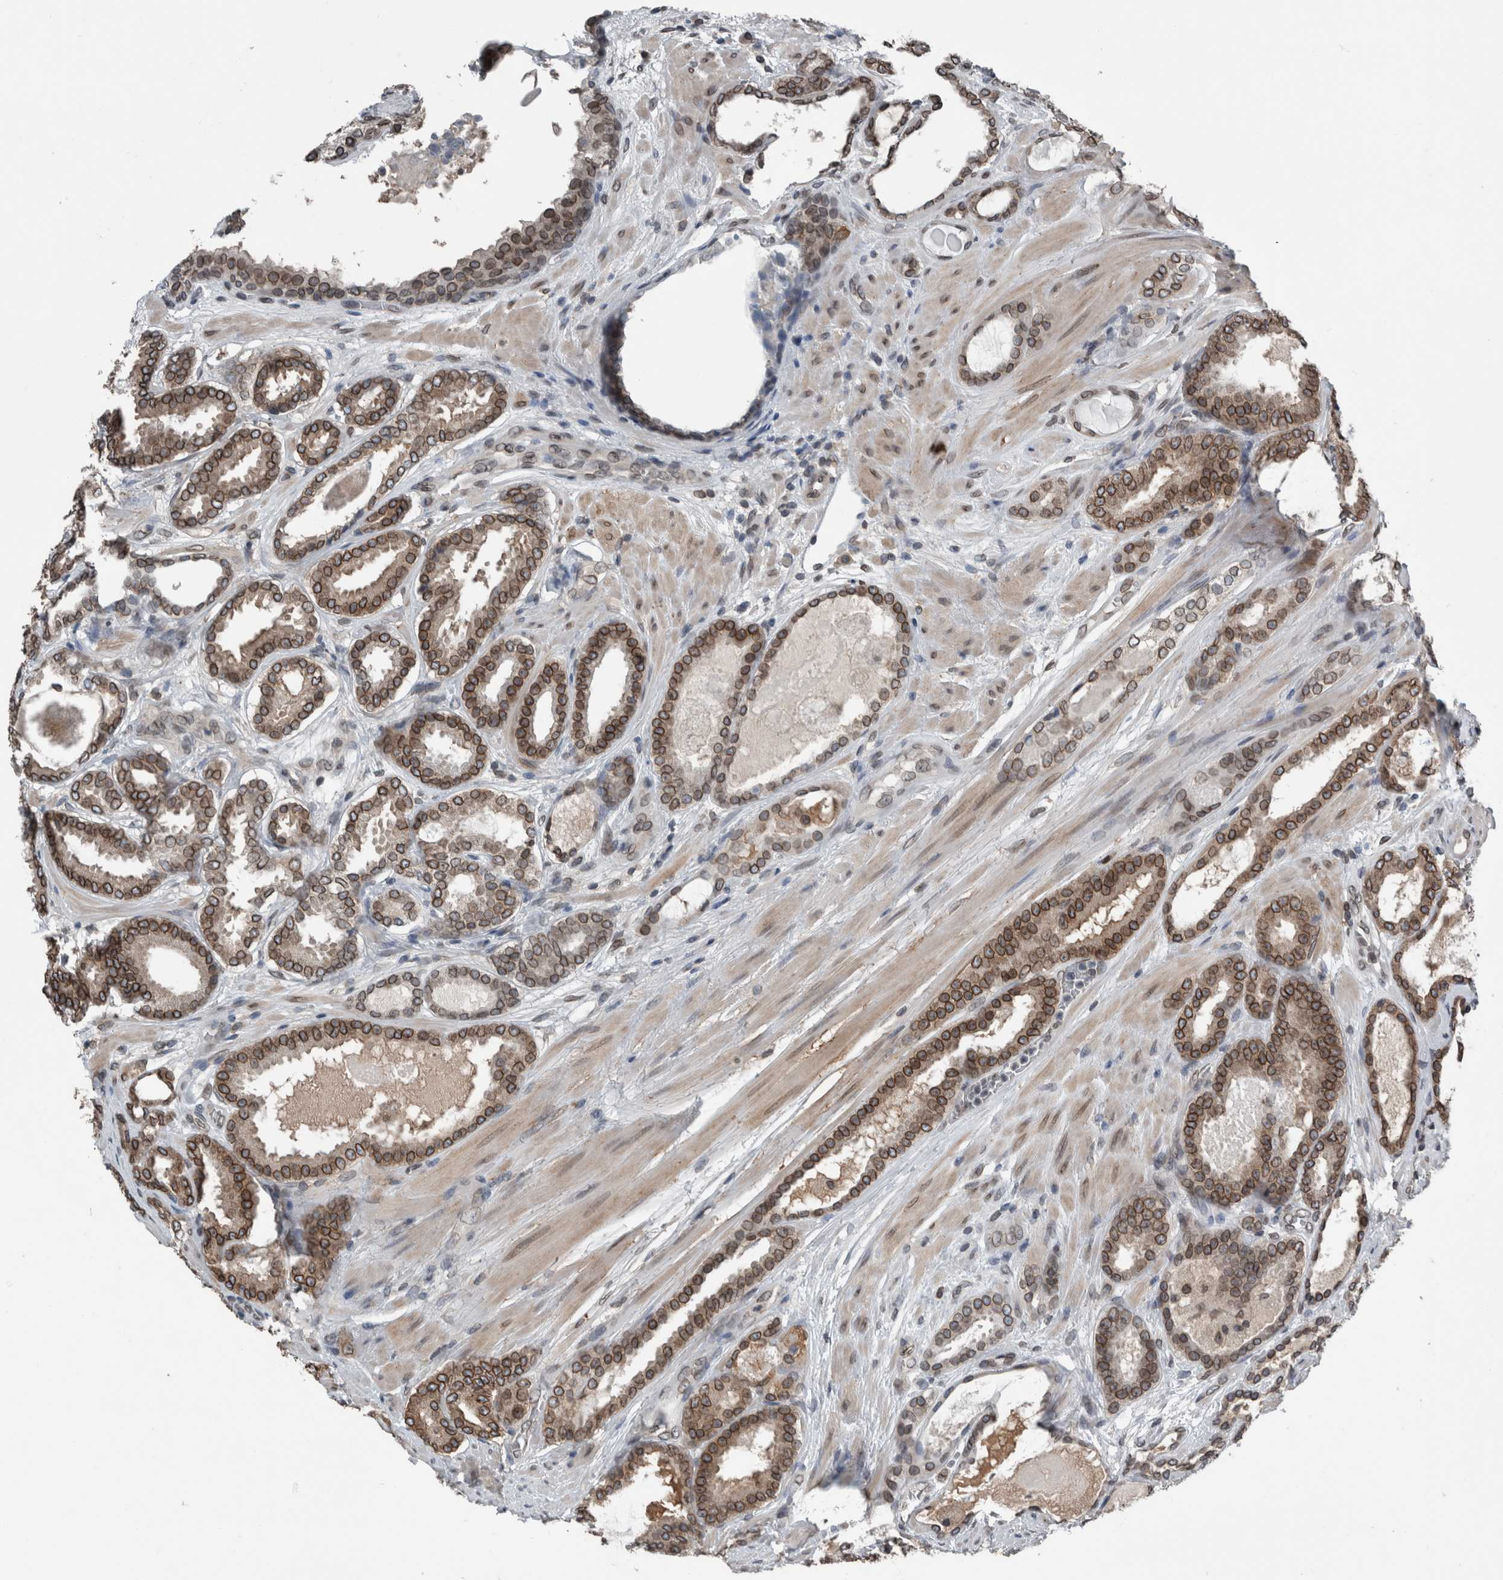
{"staining": {"intensity": "strong", "quantity": ">75%", "location": "cytoplasmic/membranous,nuclear"}, "tissue": "prostate cancer", "cell_type": "Tumor cells", "image_type": "cancer", "snomed": [{"axis": "morphology", "description": "Adenocarcinoma, High grade"}, {"axis": "topography", "description": "Prostate"}], "caption": "The photomicrograph exhibits staining of prostate high-grade adenocarcinoma, revealing strong cytoplasmic/membranous and nuclear protein positivity (brown color) within tumor cells.", "gene": "RANBP2", "patient": {"sex": "male", "age": 60}}